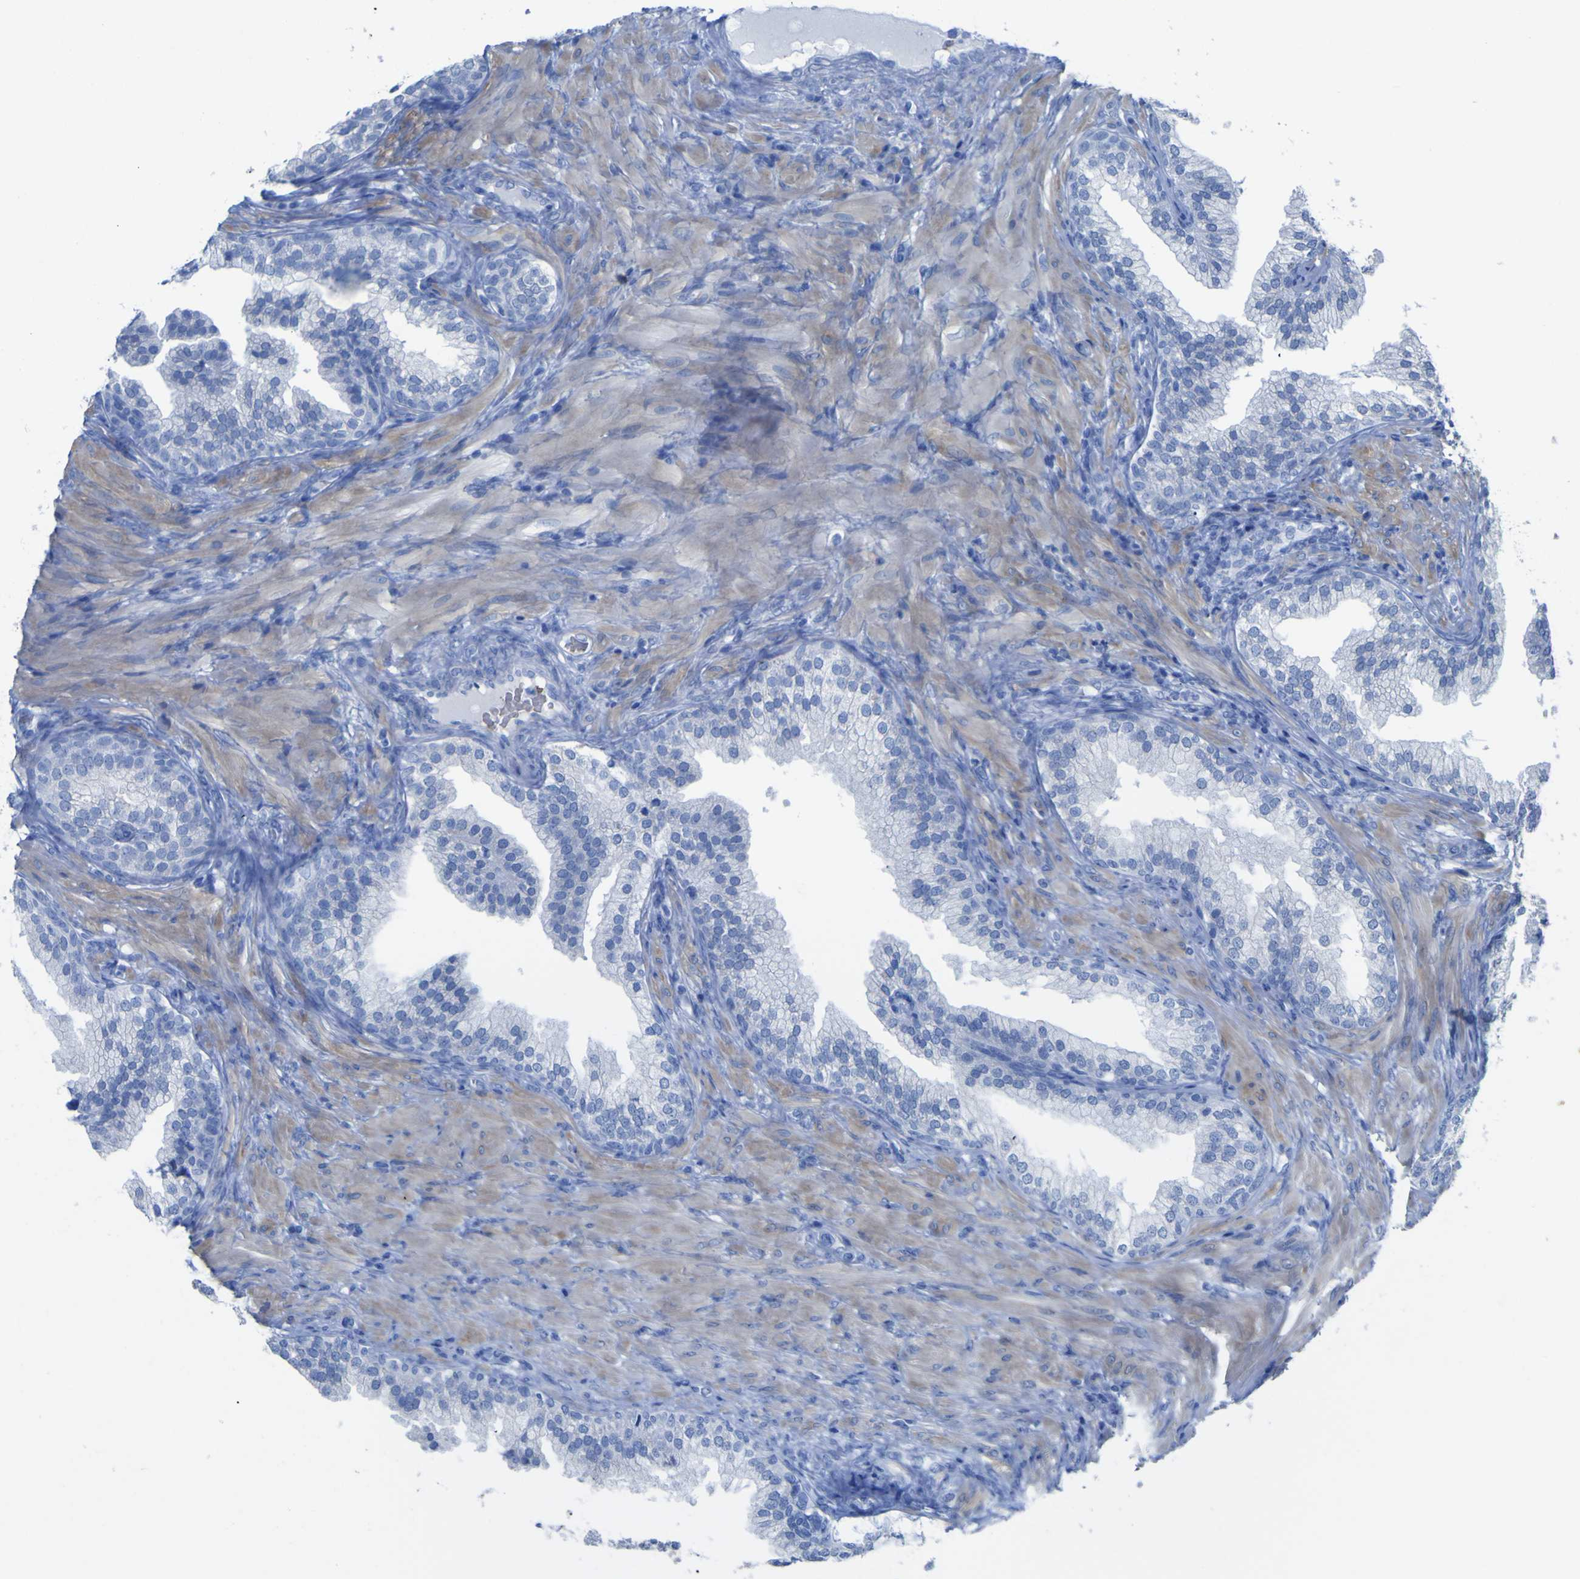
{"staining": {"intensity": "negative", "quantity": "none", "location": "none"}, "tissue": "prostate", "cell_type": "Glandular cells", "image_type": "normal", "snomed": [{"axis": "morphology", "description": "Normal tissue, NOS"}, {"axis": "topography", "description": "Prostate"}], "caption": "This histopathology image is of normal prostate stained with immunohistochemistry to label a protein in brown with the nuclei are counter-stained blue. There is no positivity in glandular cells.", "gene": "GCM1", "patient": {"sex": "male", "age": 76}}